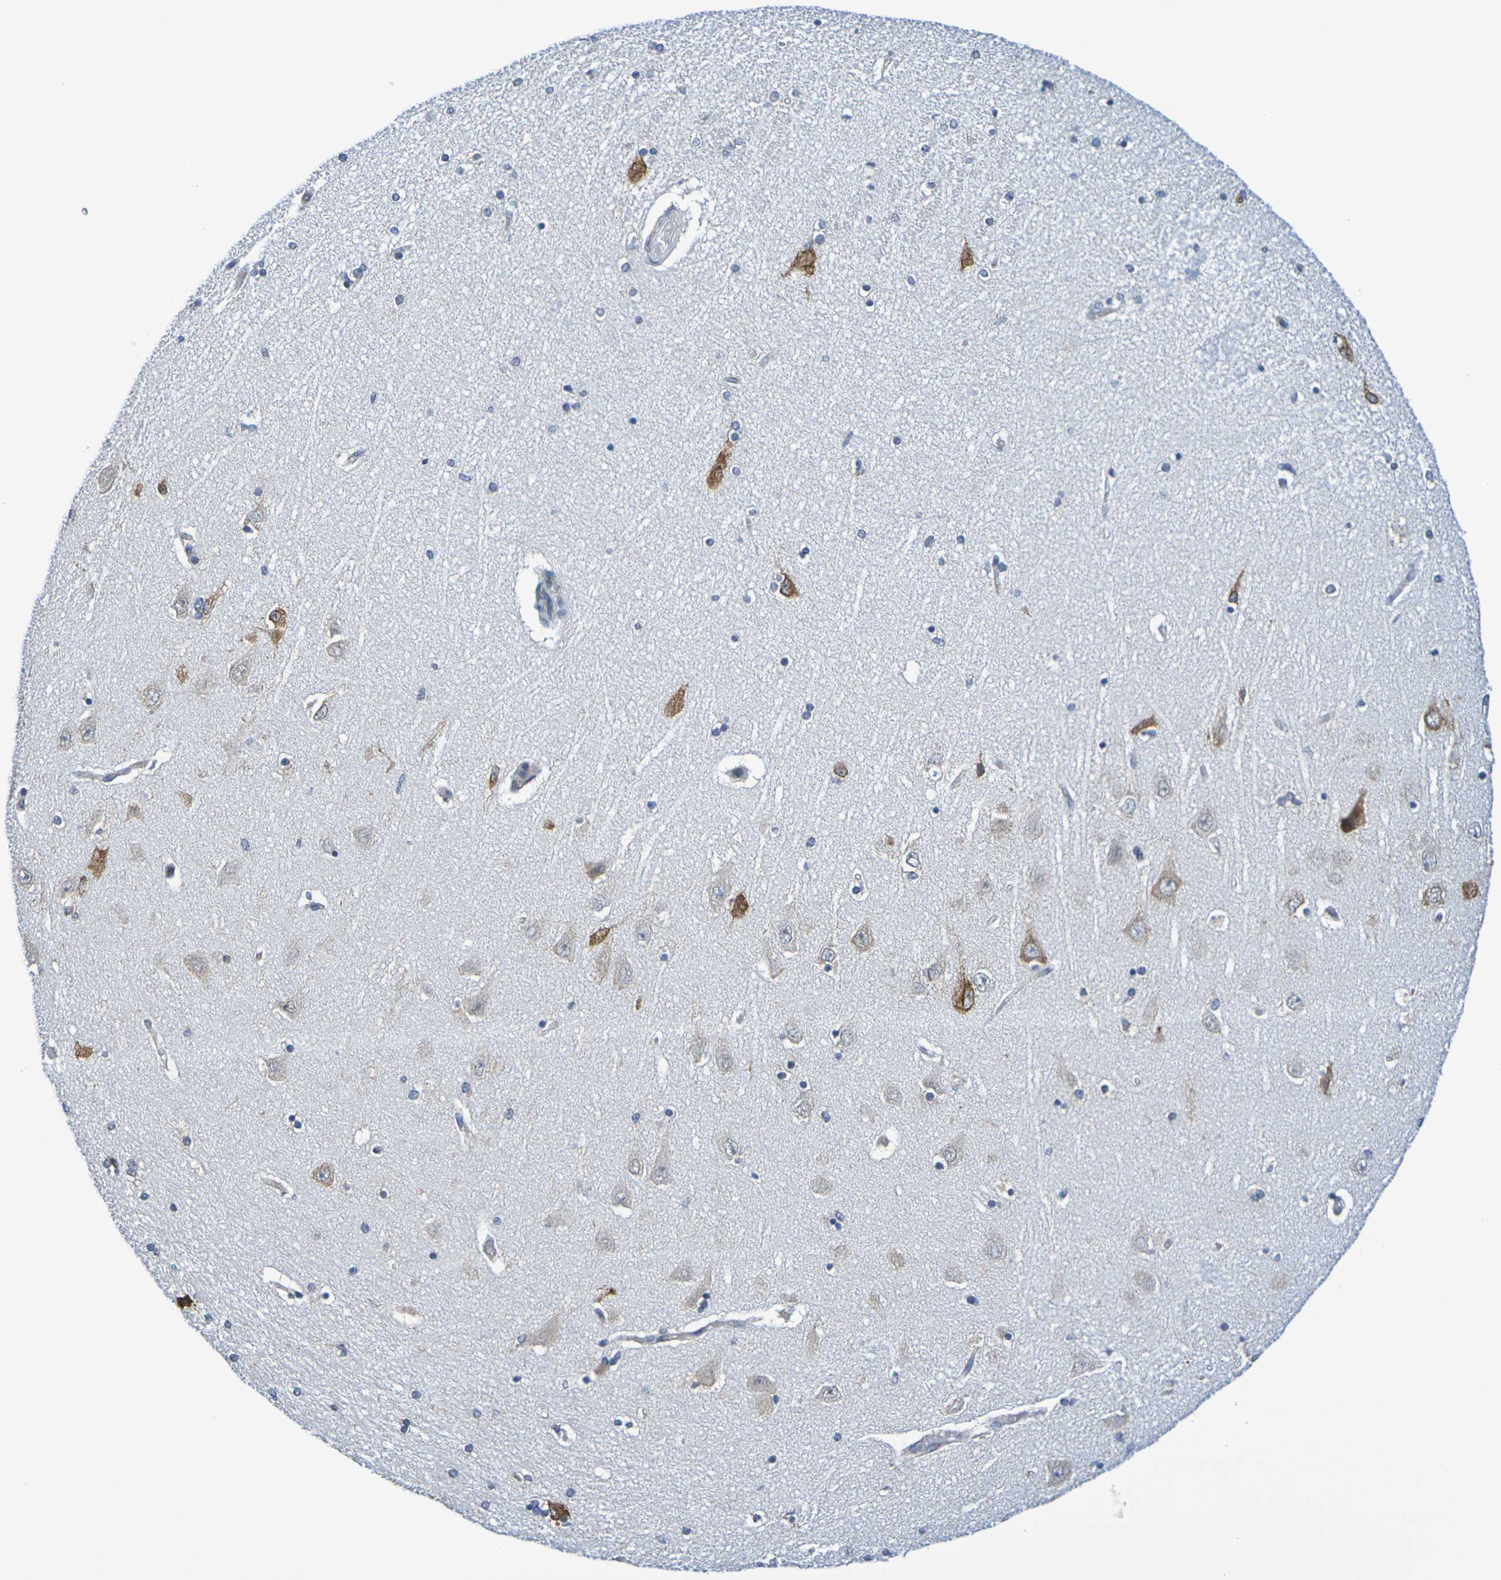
{"staining": {"intensity": "negative", "quantity": "none", "location": "none"}, "tissue": "hippocampus", "cell_type": "Glial cells", "image_type": "normal", "snomed": [{"axis": "morphology", "description": "Normal tissue, NOS"}, {"axis": "topography", "description": "Hippocampus"}], "caption": "This is an immunohistochemistry image of normal human hippocampus. There is no positivity in glial cells.", "gene": "CHRNB1", "patient": {"sex": "female", "age": 54}}